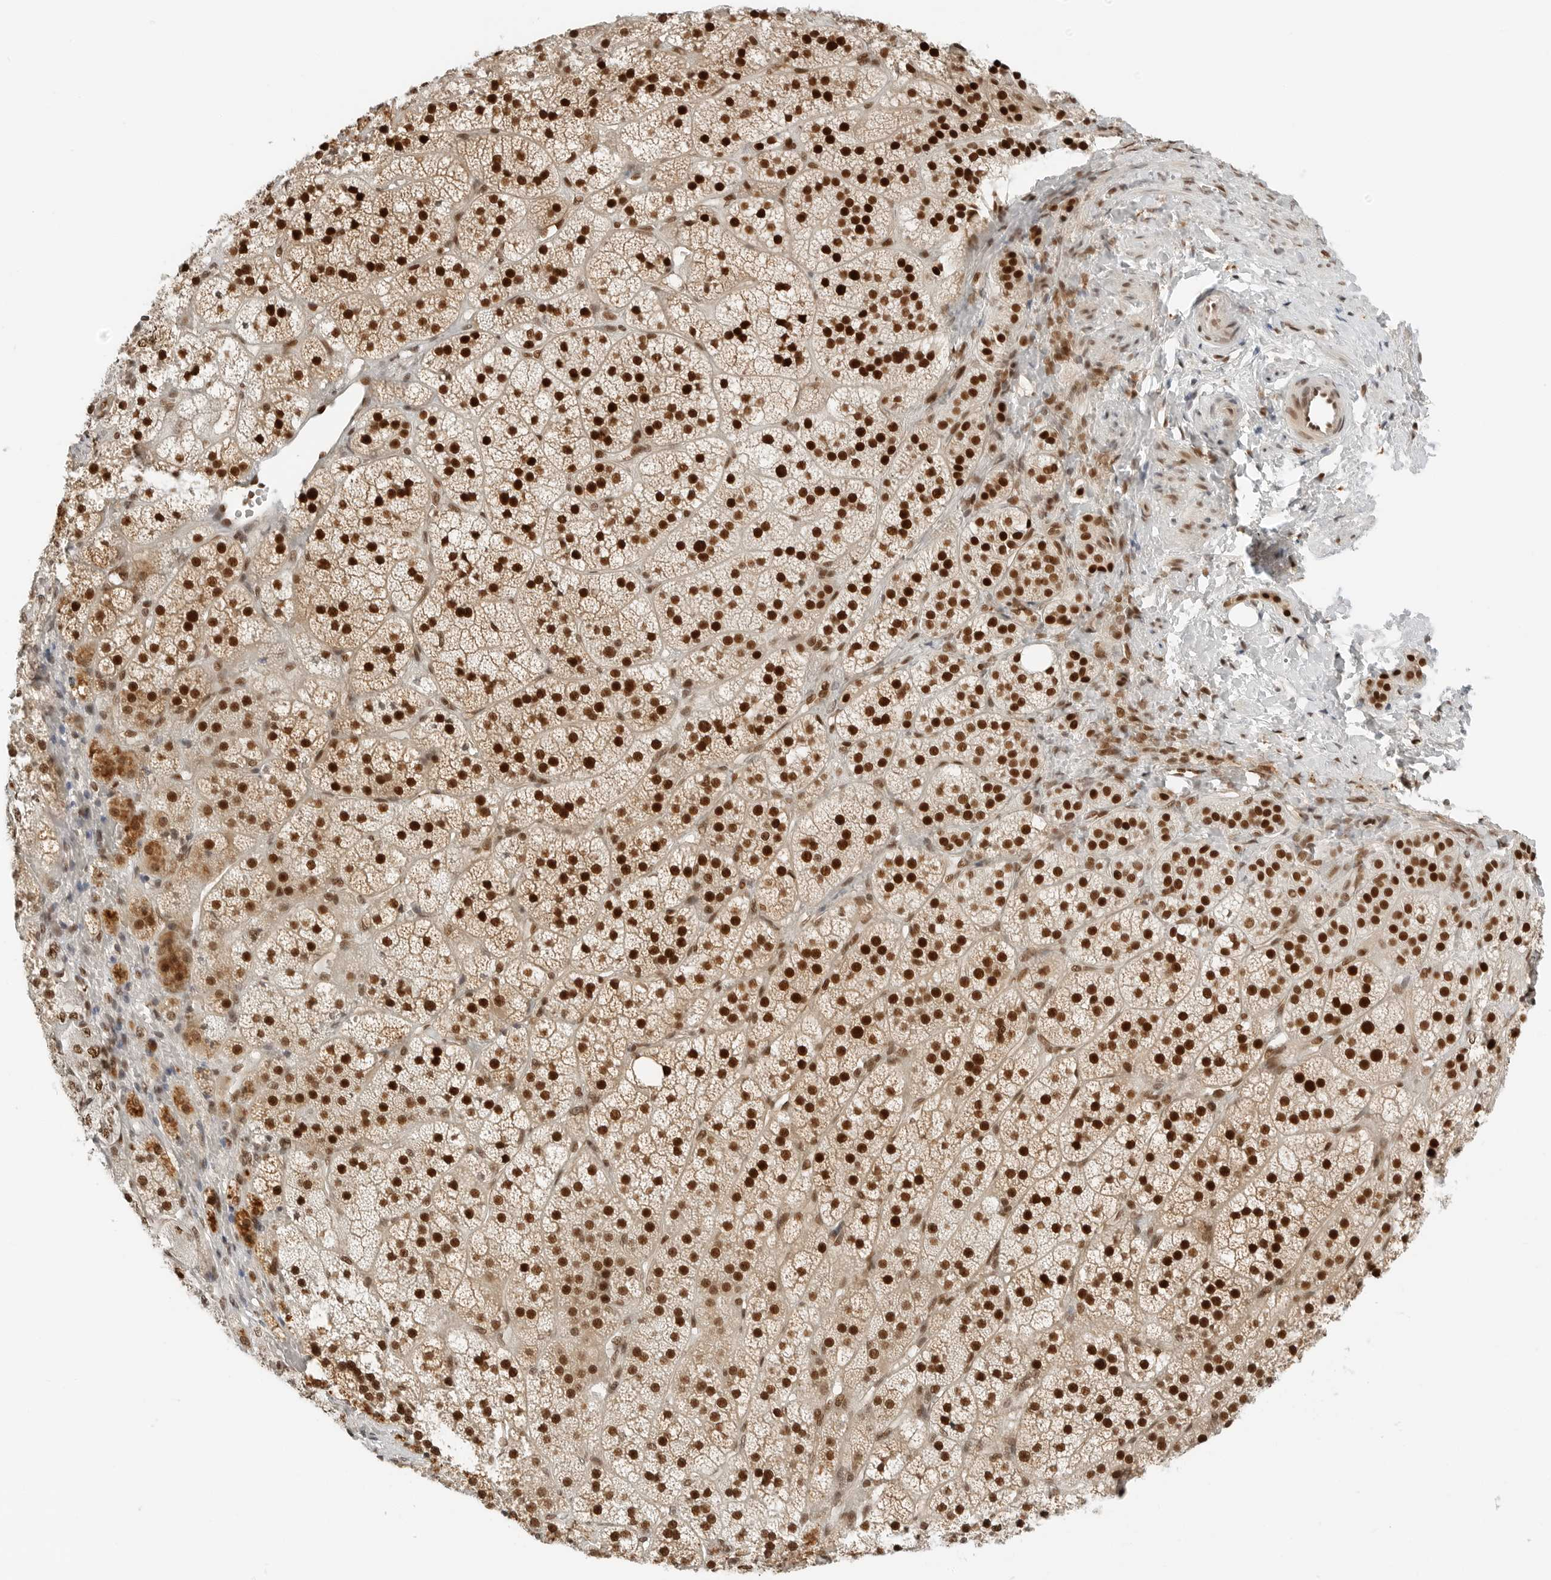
{"staining": {"intensity": "strong", "quantity": ">75%", "location": "nuclear"}, "tissue": "adrenal gland", "cell_type": "Glandular cells", "image_type": "normal", "snomed": [{"axis": "morphology", "description": "Normal tissue, NOS"}, {"axis": "topography", "description": "Adrenal gland"}], "caption": "Brown immunohistochemical staining in unremarkable adrenal gland exhibits strong nuclear expression in approximately >75% of glandular cells. Nuclei are stained in blue.", "gene": "CRTC2", "patient": {"sex": "female", "age": 44}}